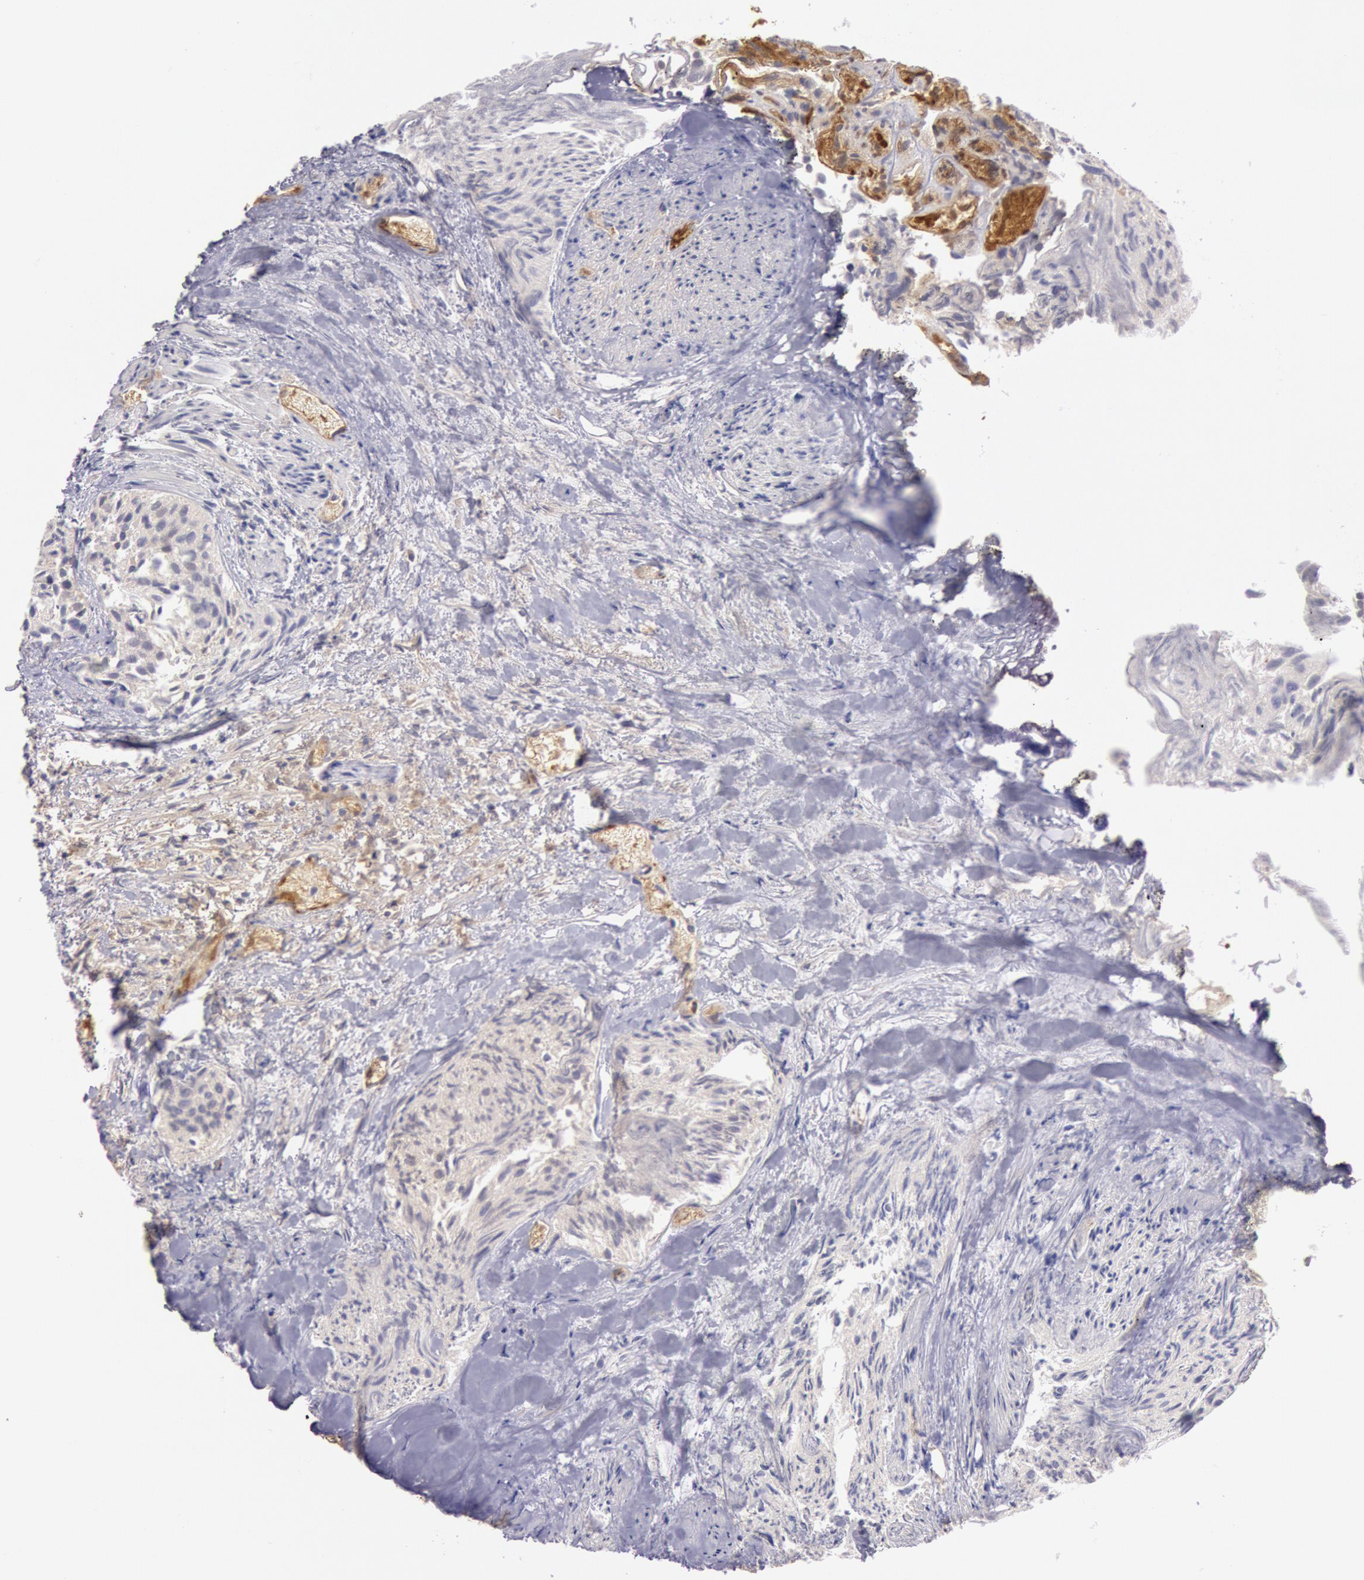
{"staining": {"intensity": "negative", "quantity": "none", "location": "none"}, "tissue": "urothelial cancer", "cell_type": "Tumor cells", "image_type": "cancer", "snomed": [{"axis": "morphology", "description": "Urothelial carcinoma, High grade"}, {"axis": "topography", "description": "Urinary bladder"}], "caption": "Immunohistochemistry micrograph of neoplastic tissue: high-grade urothelial carcinoma stained with DAB displays no significant protein positivity in tumor cells.", "gene": "C1R", "patient": {"sex": "female", "age": 78}}